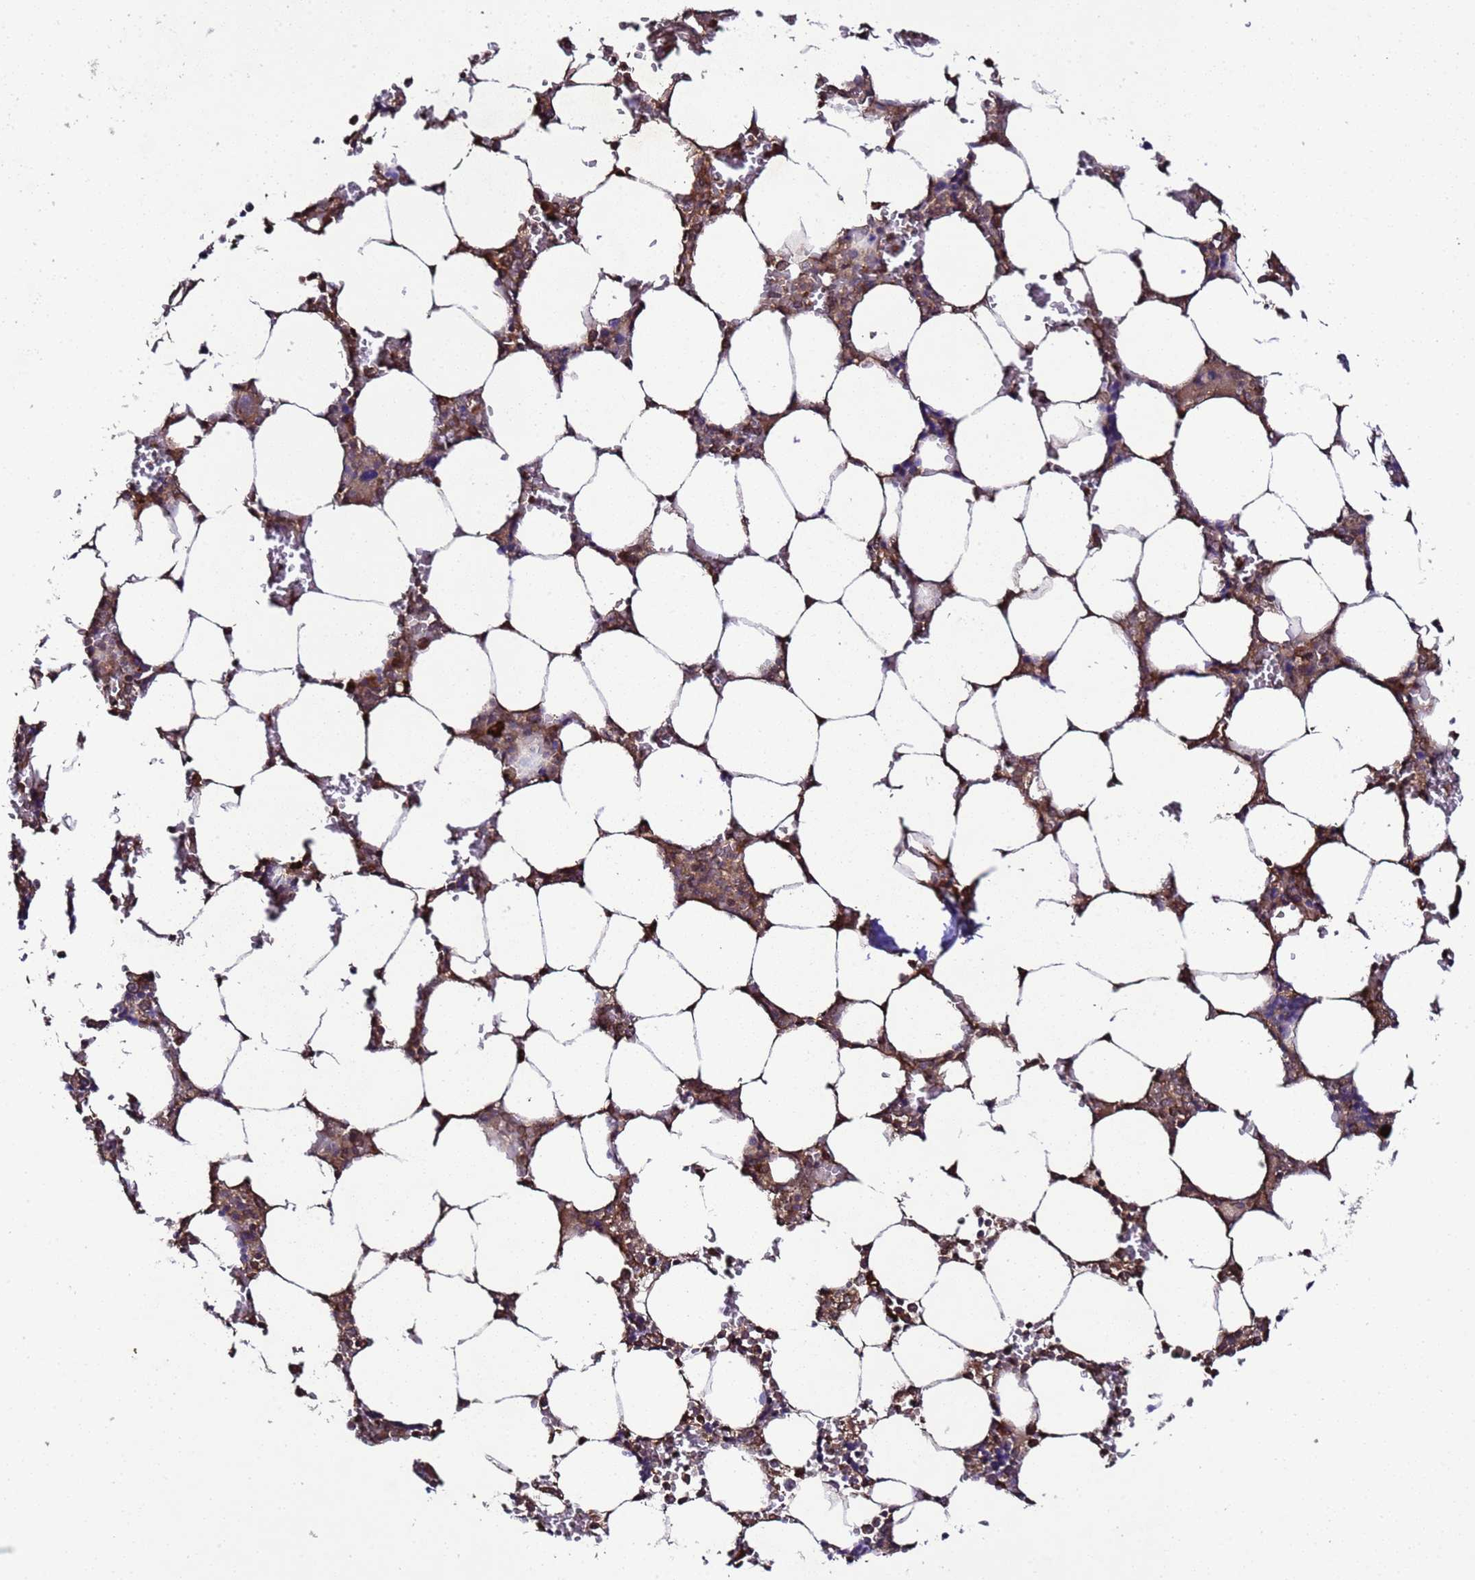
{"staining": {"intensity": "strong", "quantity": "25%-75%", "location": "cytoplasmic/membranous"}, "tissue": "bone marrow", "cell_type": "Hematopoietic cells", "image_type": "normal", "snomed": [{"axis": "morphology", "description": "Normal tissue, NOS"}, {"axis": "topography", "description": "Bone marrow"}], "caption": "The immunohistochemical stain labels strong cytoplasmic/membranous positivity in hematopoietic cells of benign bone marrow. Immunohistochemistry (ihc) stains the protein in brown and the nuclei are stained blue.", "gene": "HSPBAP1", "patient": {"sex": "male", "age": 64}}